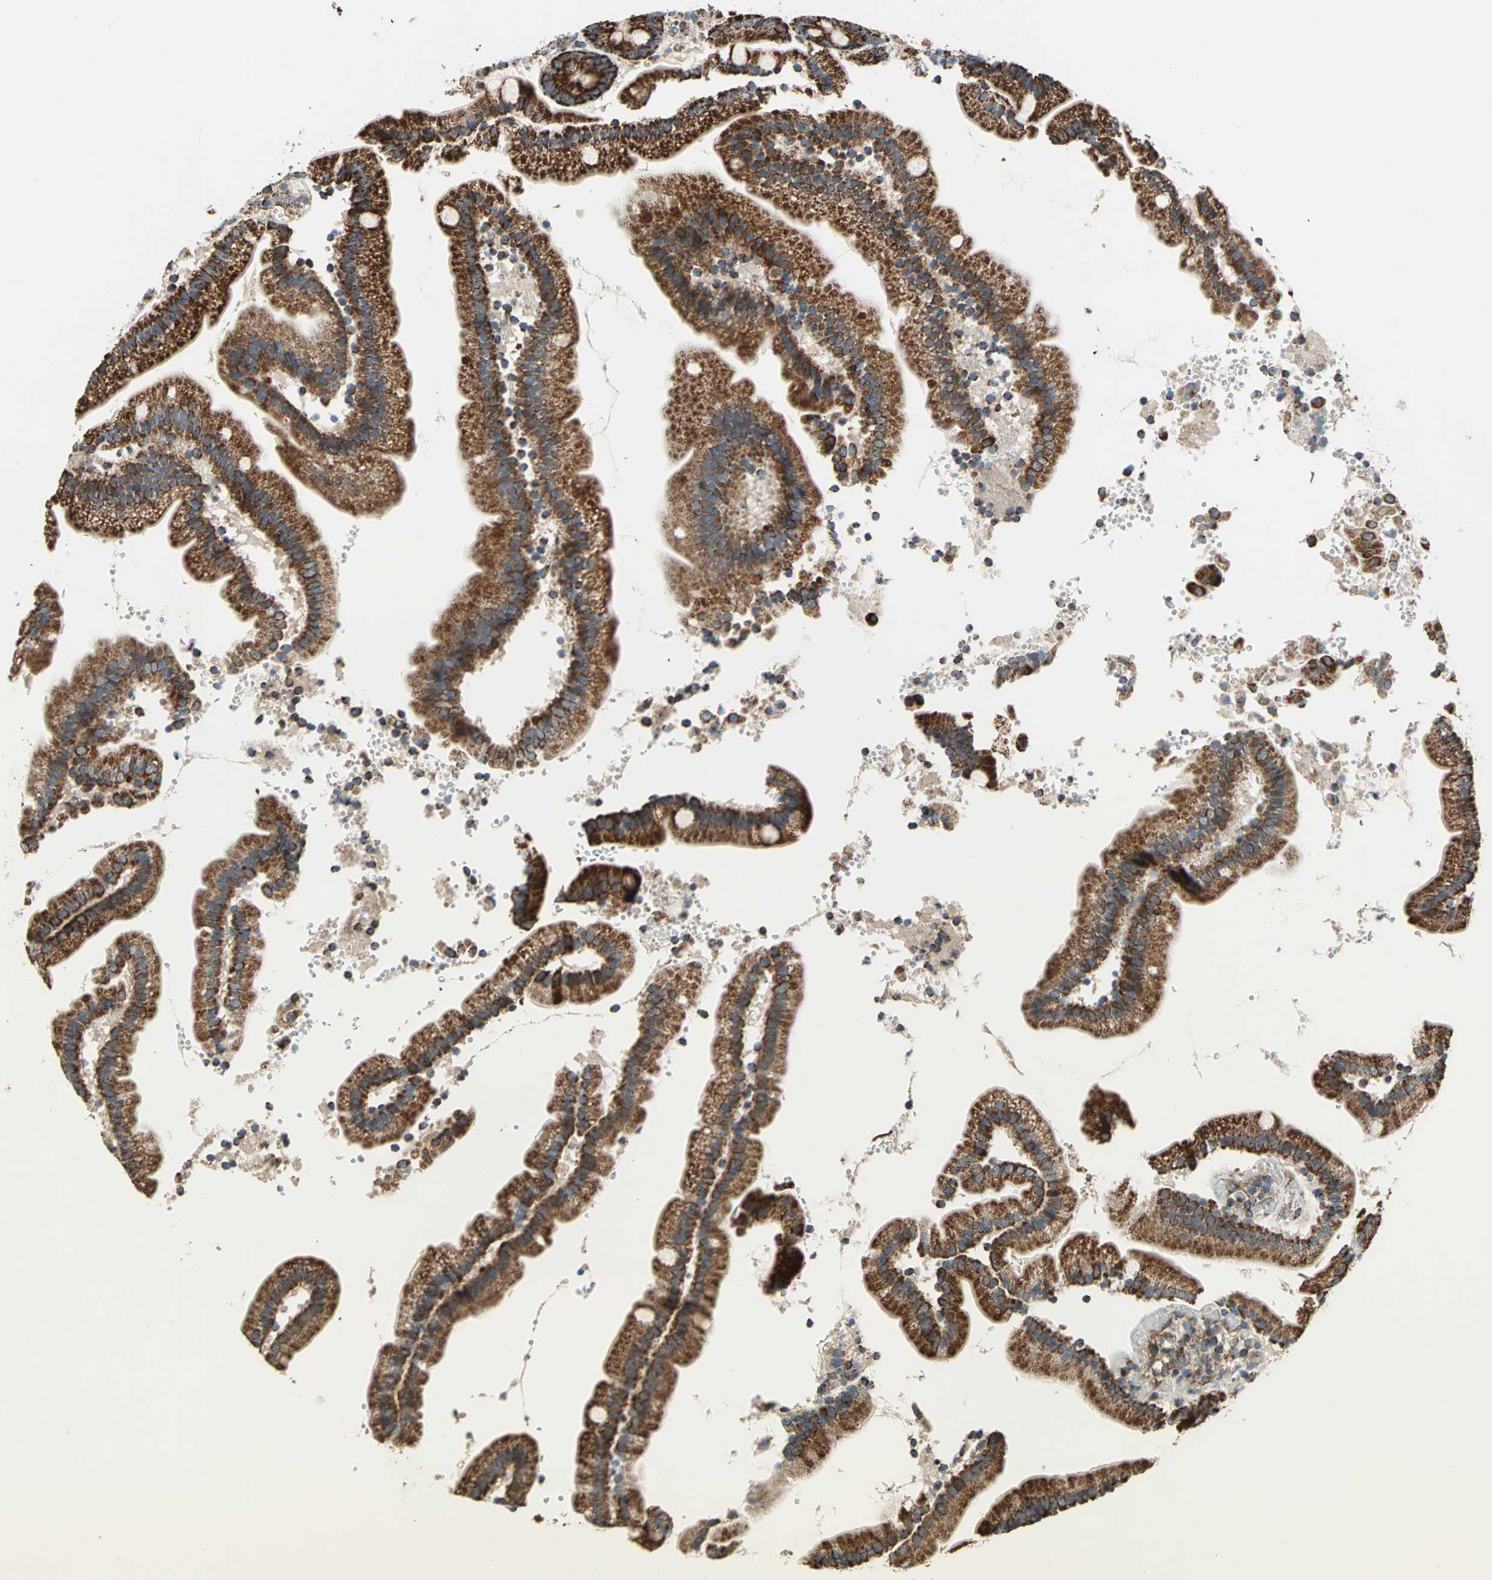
{"staining": {"intensity": "strong", "quantity": ">75%", "location": "cytoplasmic/membranous"}, "tissue": "duodenum", "cell_type": "Glandular cells", "image_type": "normal", "snomed": [{"axis": "morphology", "description": "Normal tissue, NOS"}, {"axis": "topography", "description": "Duodenum"}], "caption": "Immunohistochemical staining of benign duodenum displays strong cytoplasmic/membranous protein expression in about >75% of glandular cells.", "gene": "MRPS22", "patient": {"sex": "male", "age": 66}}